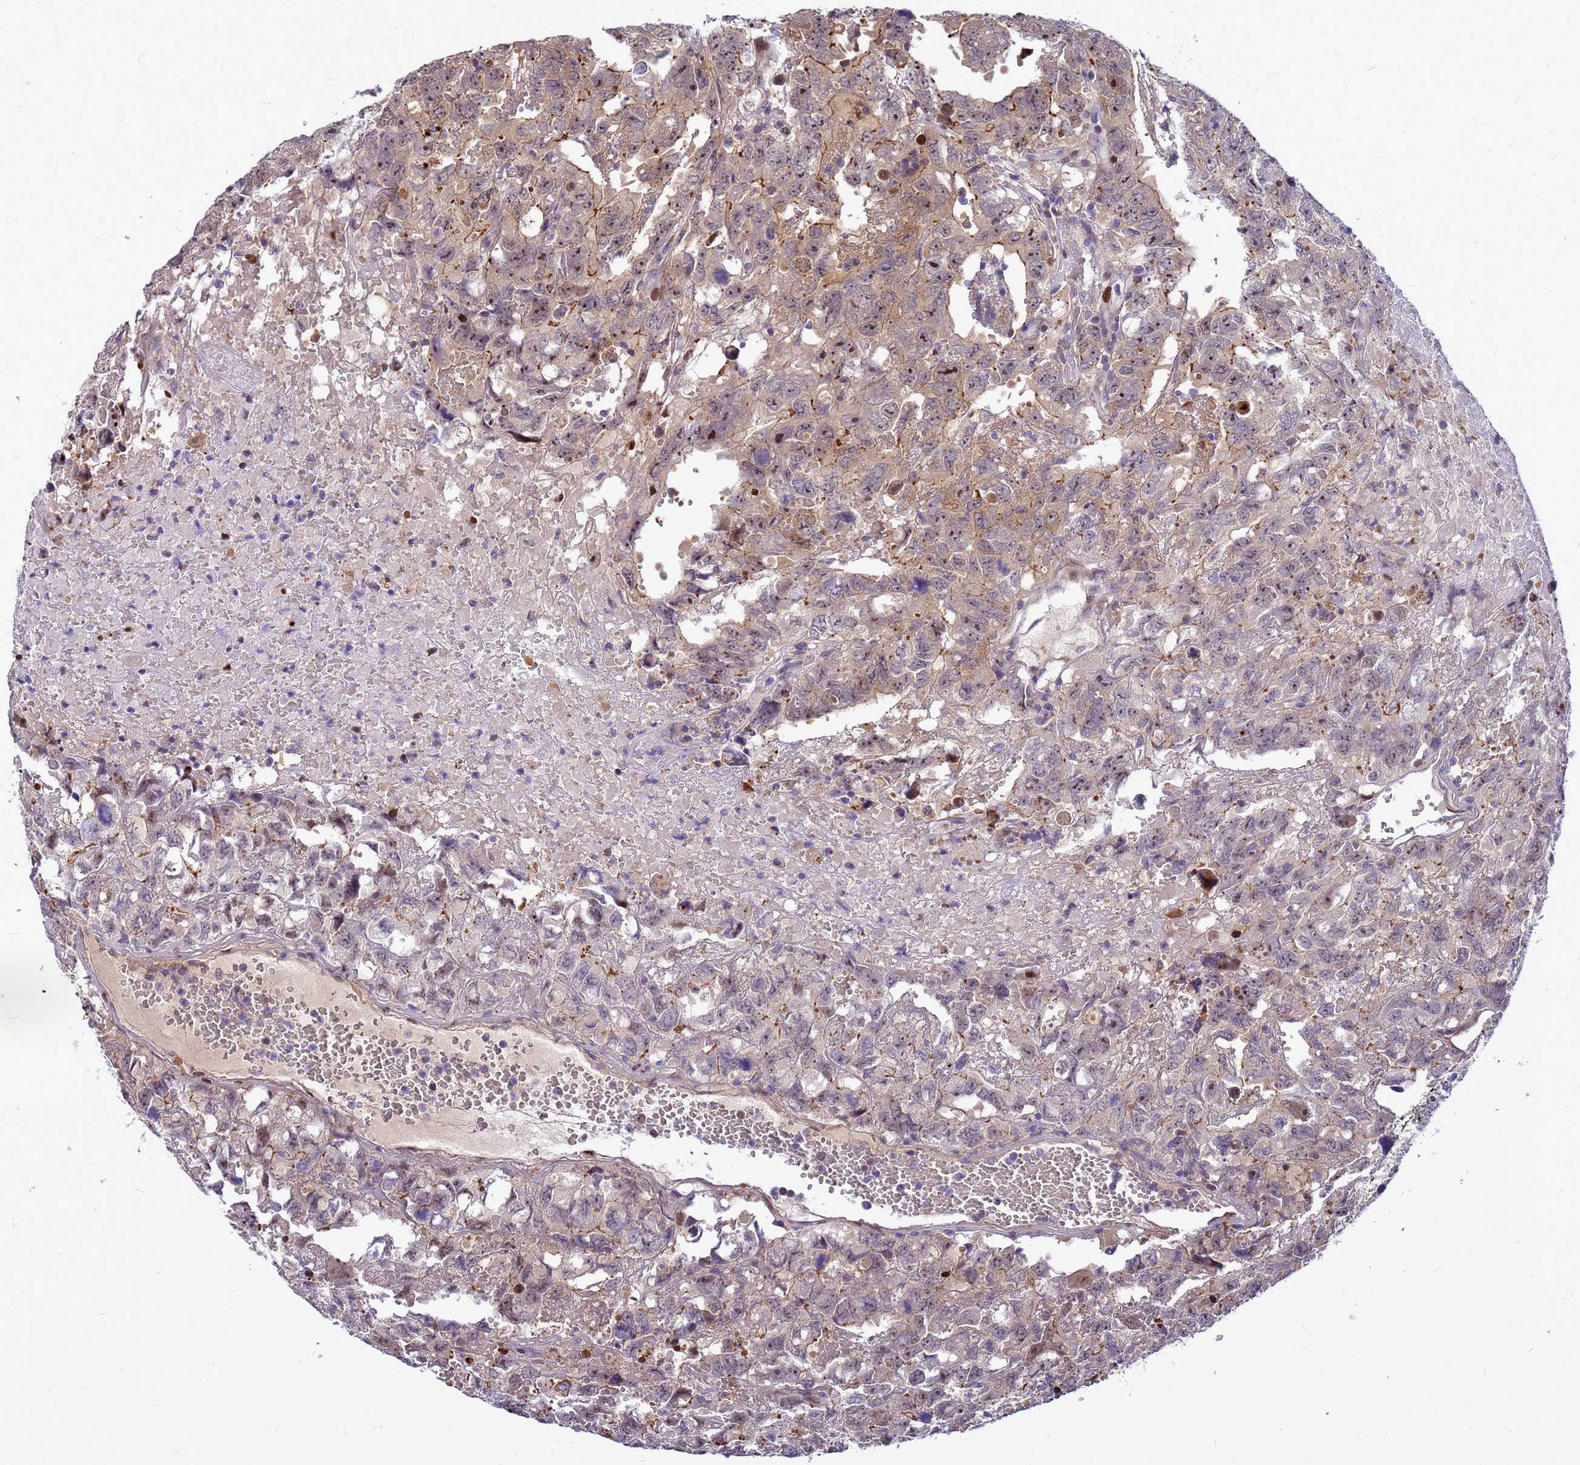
{"staining": {"intensity": "moderate", "quantity": "25%-75%", "location": "cytoplasmic/membranous,nuclear"}, "tissue": "testis cancer", "cell_type": "Tumor cells", "image_type": "cancer", "snomed": [{"axis": "morphology", "description": "Carcinoma, Embryonal, NOS"}, {"axis": "topography", "description": "Testis"}], "caption": "DAB immunohistochemical staining of testis cancer shows moderate cytoplasmic/membranous and nuclear protein staining in about 25%-75% of tumor cells.", "gene": "ADAMTS7", "patient": {"sex": "male", "age": 45}}